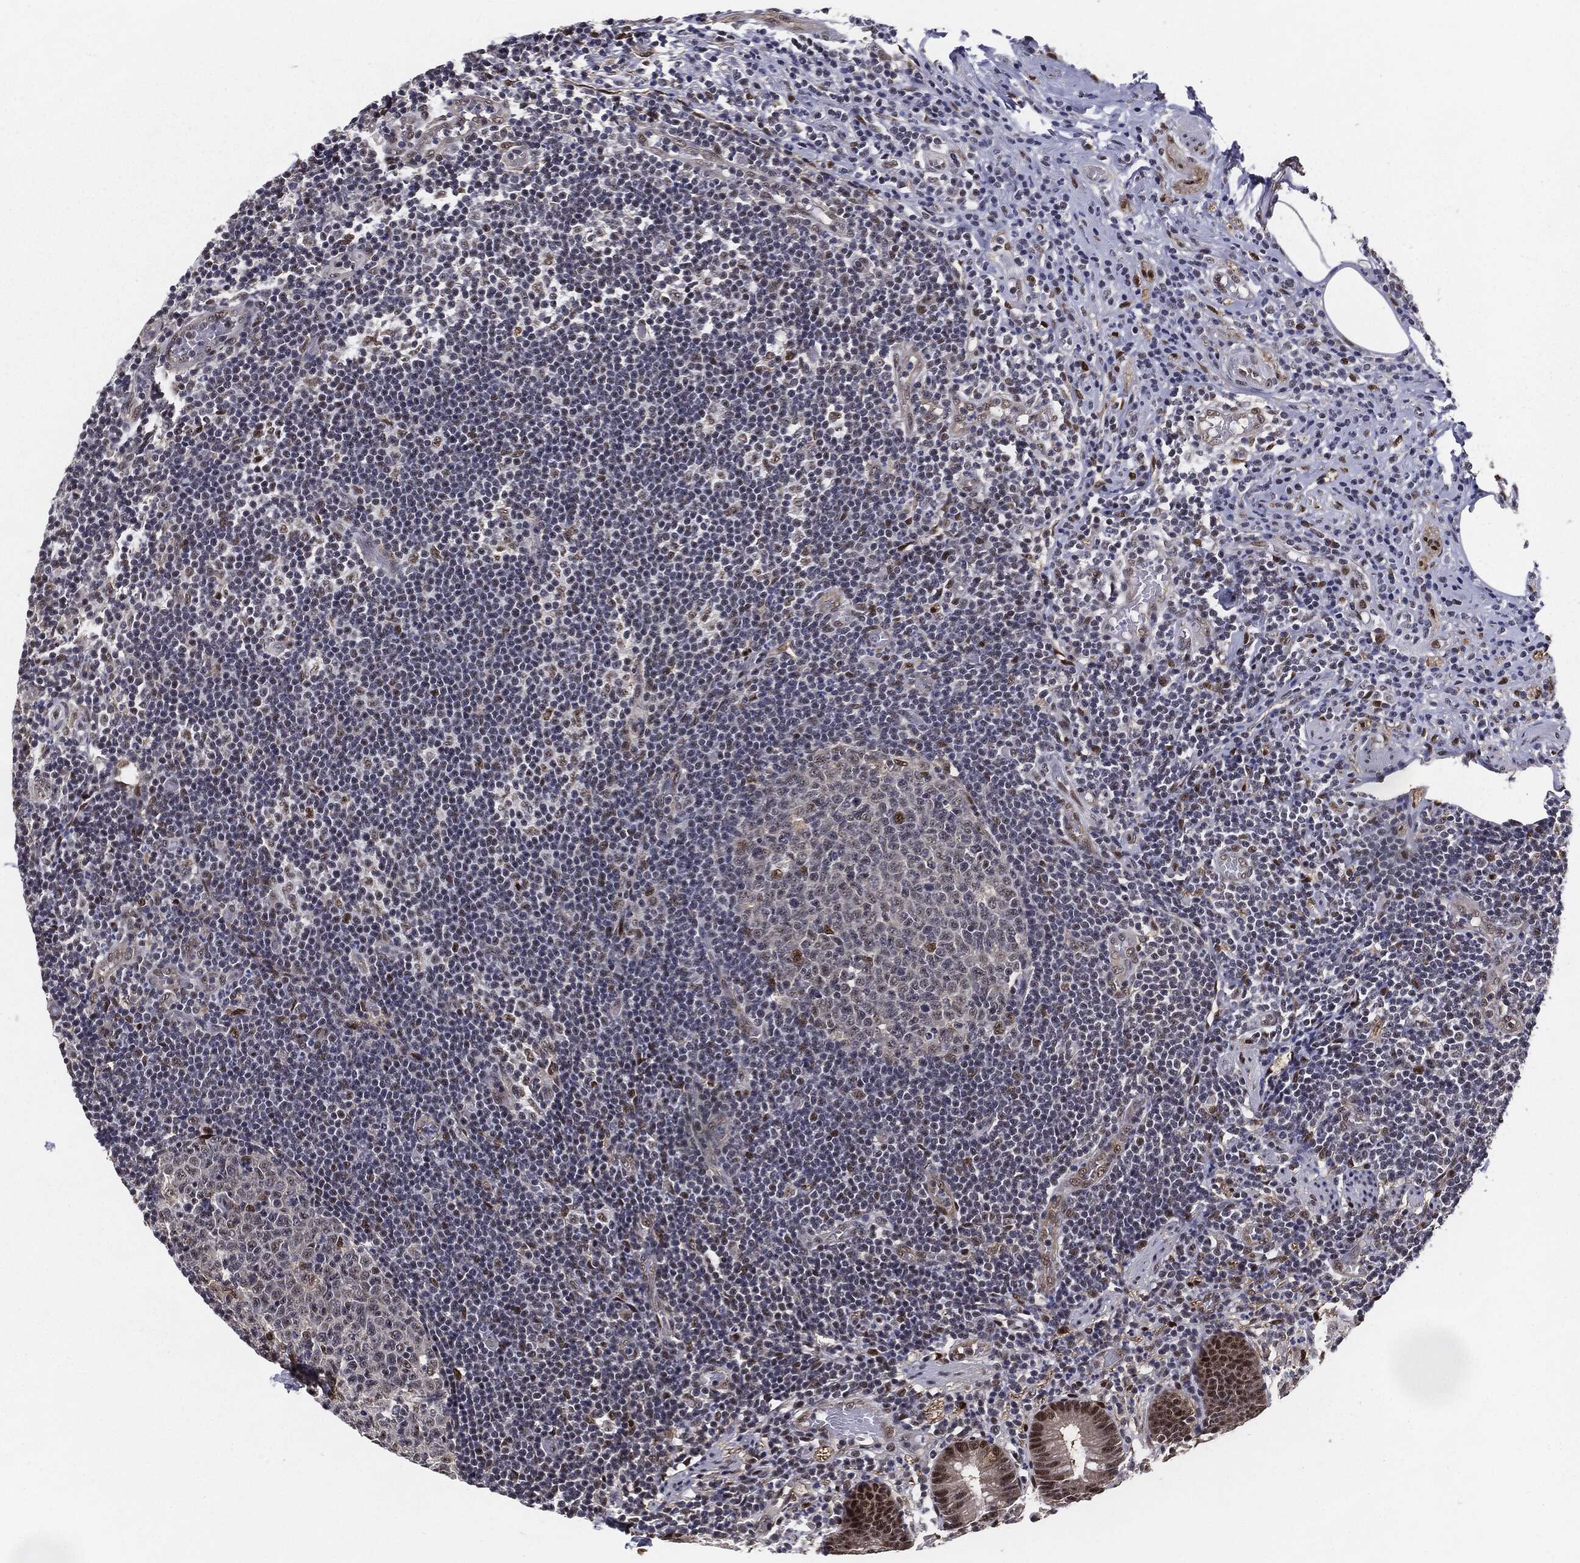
{"staining": {"intensity": "strong", "quantity": "25%-75%", "location": "nuclear"}, "tissue": "appendix", "cell_type": "Glandular cells", "image_type": "normal", "snomed": [{"axis": "morphology", "description": "Normal tissue, NOS"}, {"axis": "topography", "description": "Appendix"}], "caption": "Protein staining of unremarkable appendix demonstrates strong nuclear staining in approximately 25%-75% of glandular cells.", "gene": "JUN", "patient": {"sex": "female", "age": 40}}